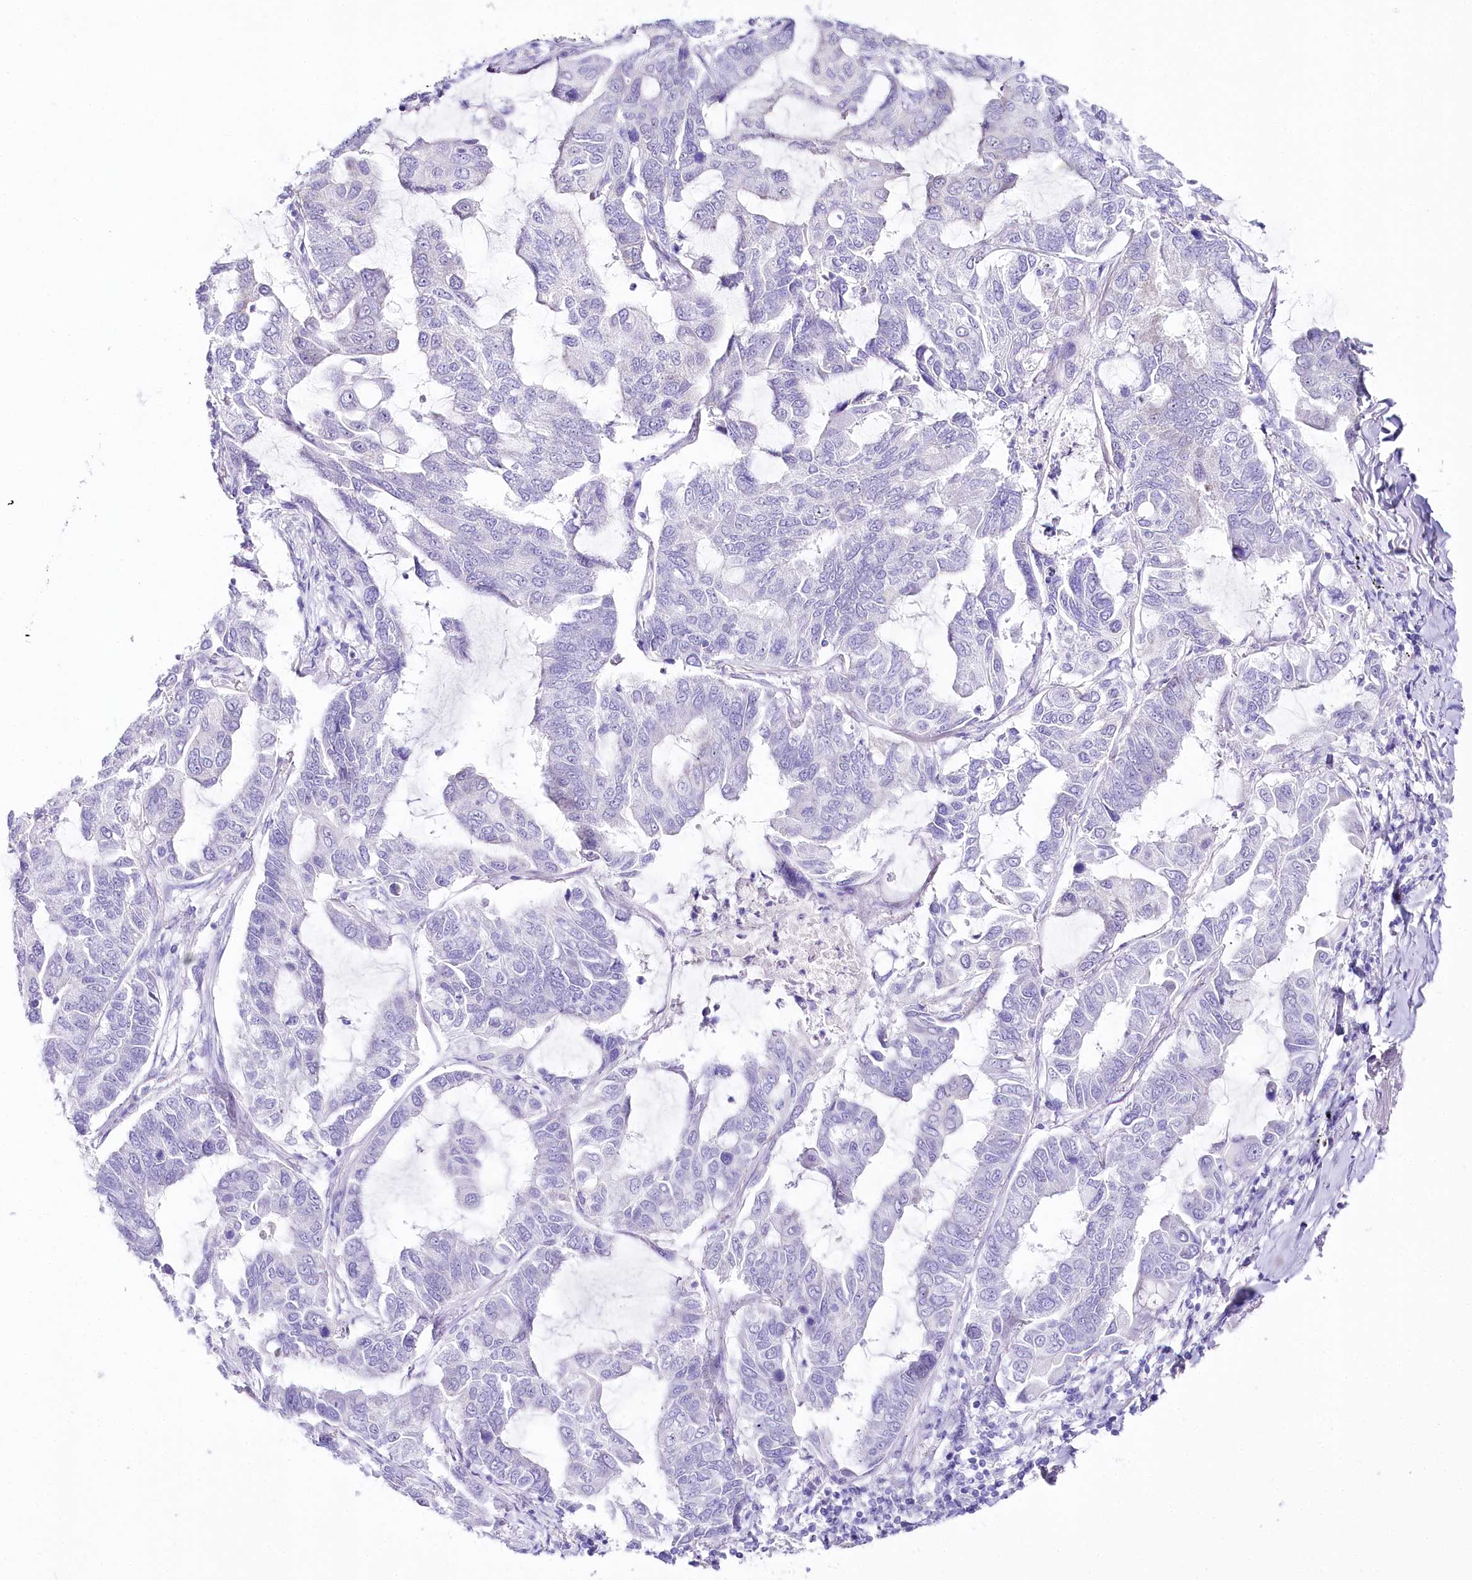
{"staining": {"intensity": "negative", "quantity": "none", "location": "none"}, "tissue": "lung cancer", "cell_type": "Tumor cells", "image_type": "cancer", "snomed": [{"axis": "morphology", "description": "Adenocarcinoma, NOS"}, {"axis": "topography", "description": "Lung"}], "caption": "High magnification brightfield microscopy of lung cancer stained with DAB (brown) and counterstained with hematoxylin (blue): tumor cells show no significant positivity.", "gene": "CSN3", "patient": {"sex": "male", "age": 64}}